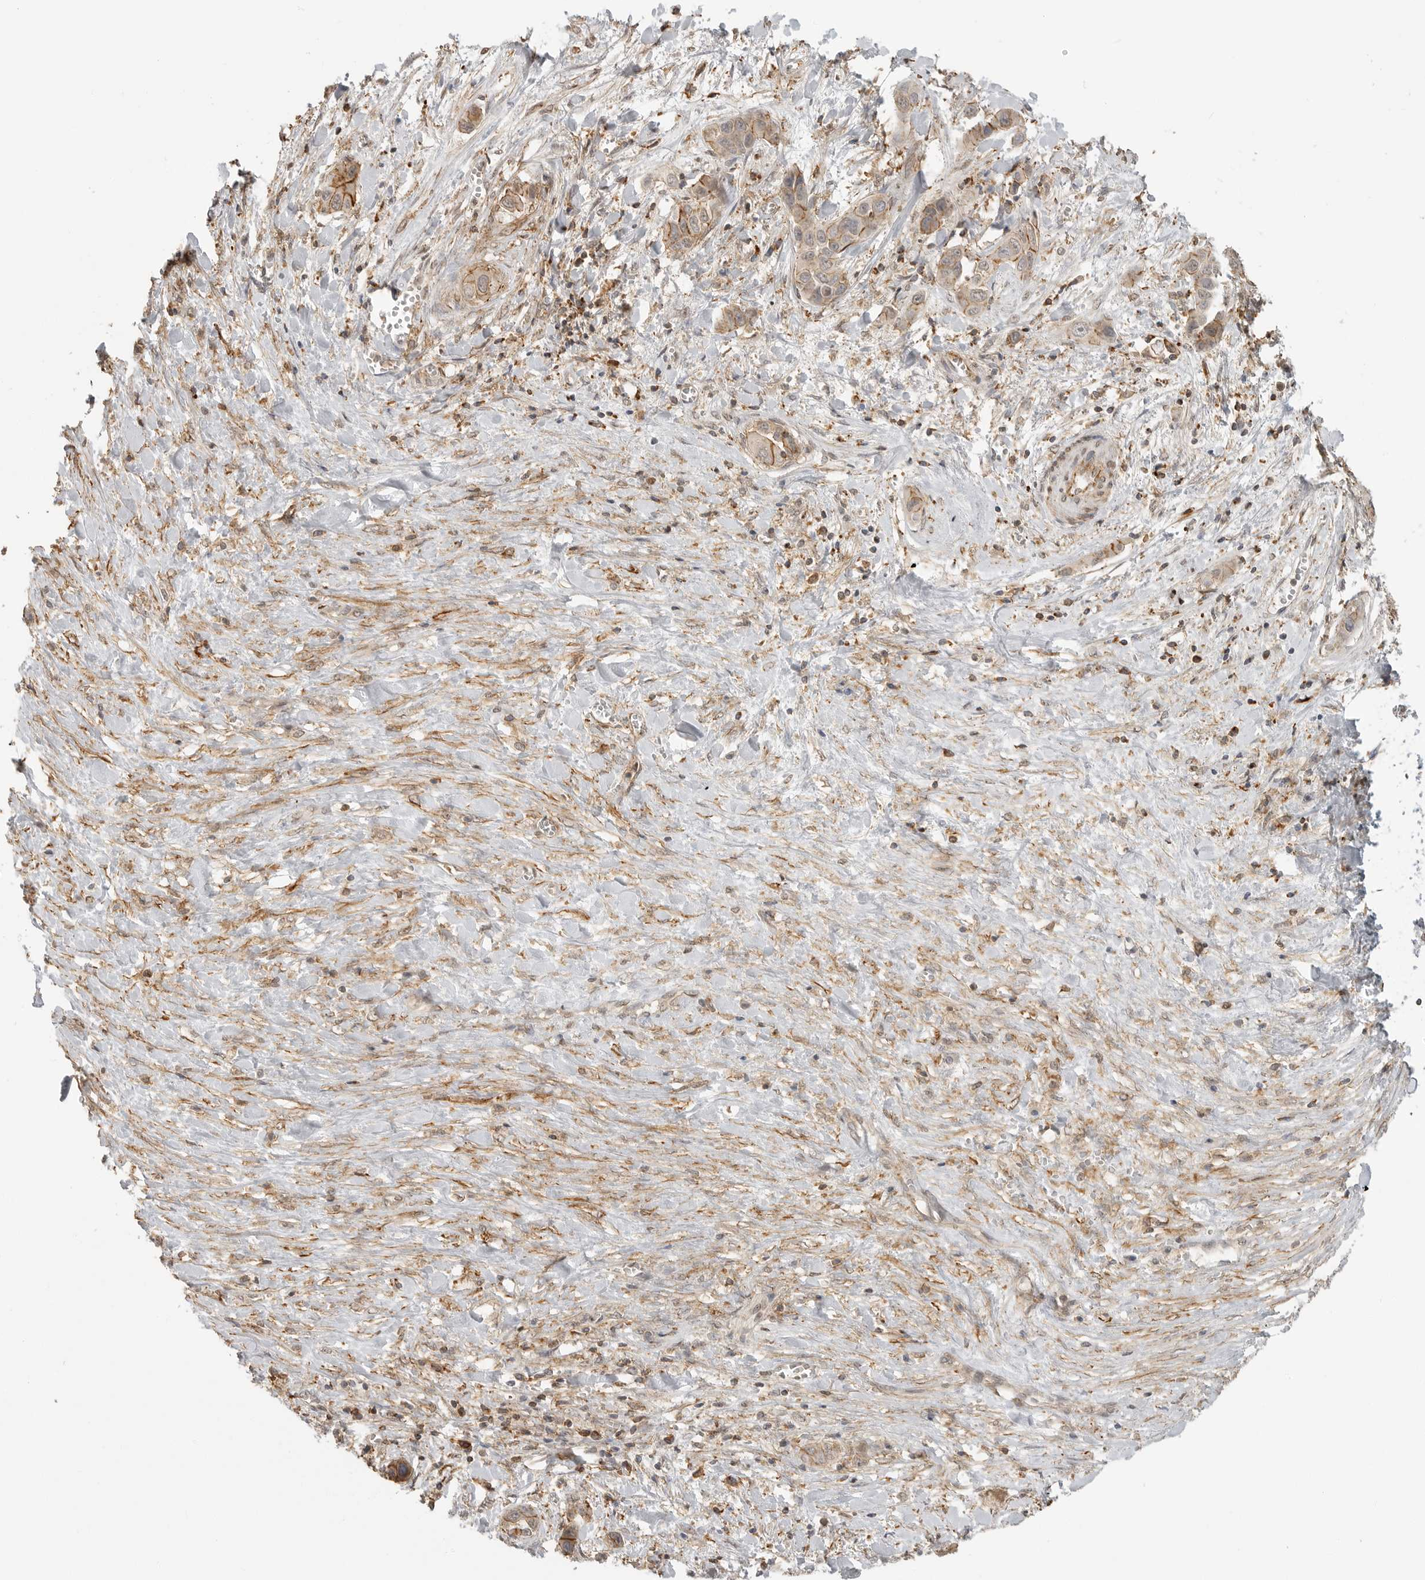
{"staining": {"intensity": "moderate", "quantity": ">75%", "location": "cytoplasmic/membranous"}, "tissue": "liver cancer", "cell_type": "Tumor cells", "image_type": "cancer", "snomed": [{"axis": "morphology", "description": "Cholangiocarcinoma"}, {"axis": "topography", "description": "Liver"}], "caption": "High-magnification brightfield microscopy of liver cancer stained with DAB (3,3'-diaminobenzidine) (brown) and counterstained with hematoxylin (blue). tumor cells exhibit moderate cytoplasmic/membranous positivity is seen in about>75% of cells.", "gene": "GPC2", "patient": {"sex": "female", "age": 52}}